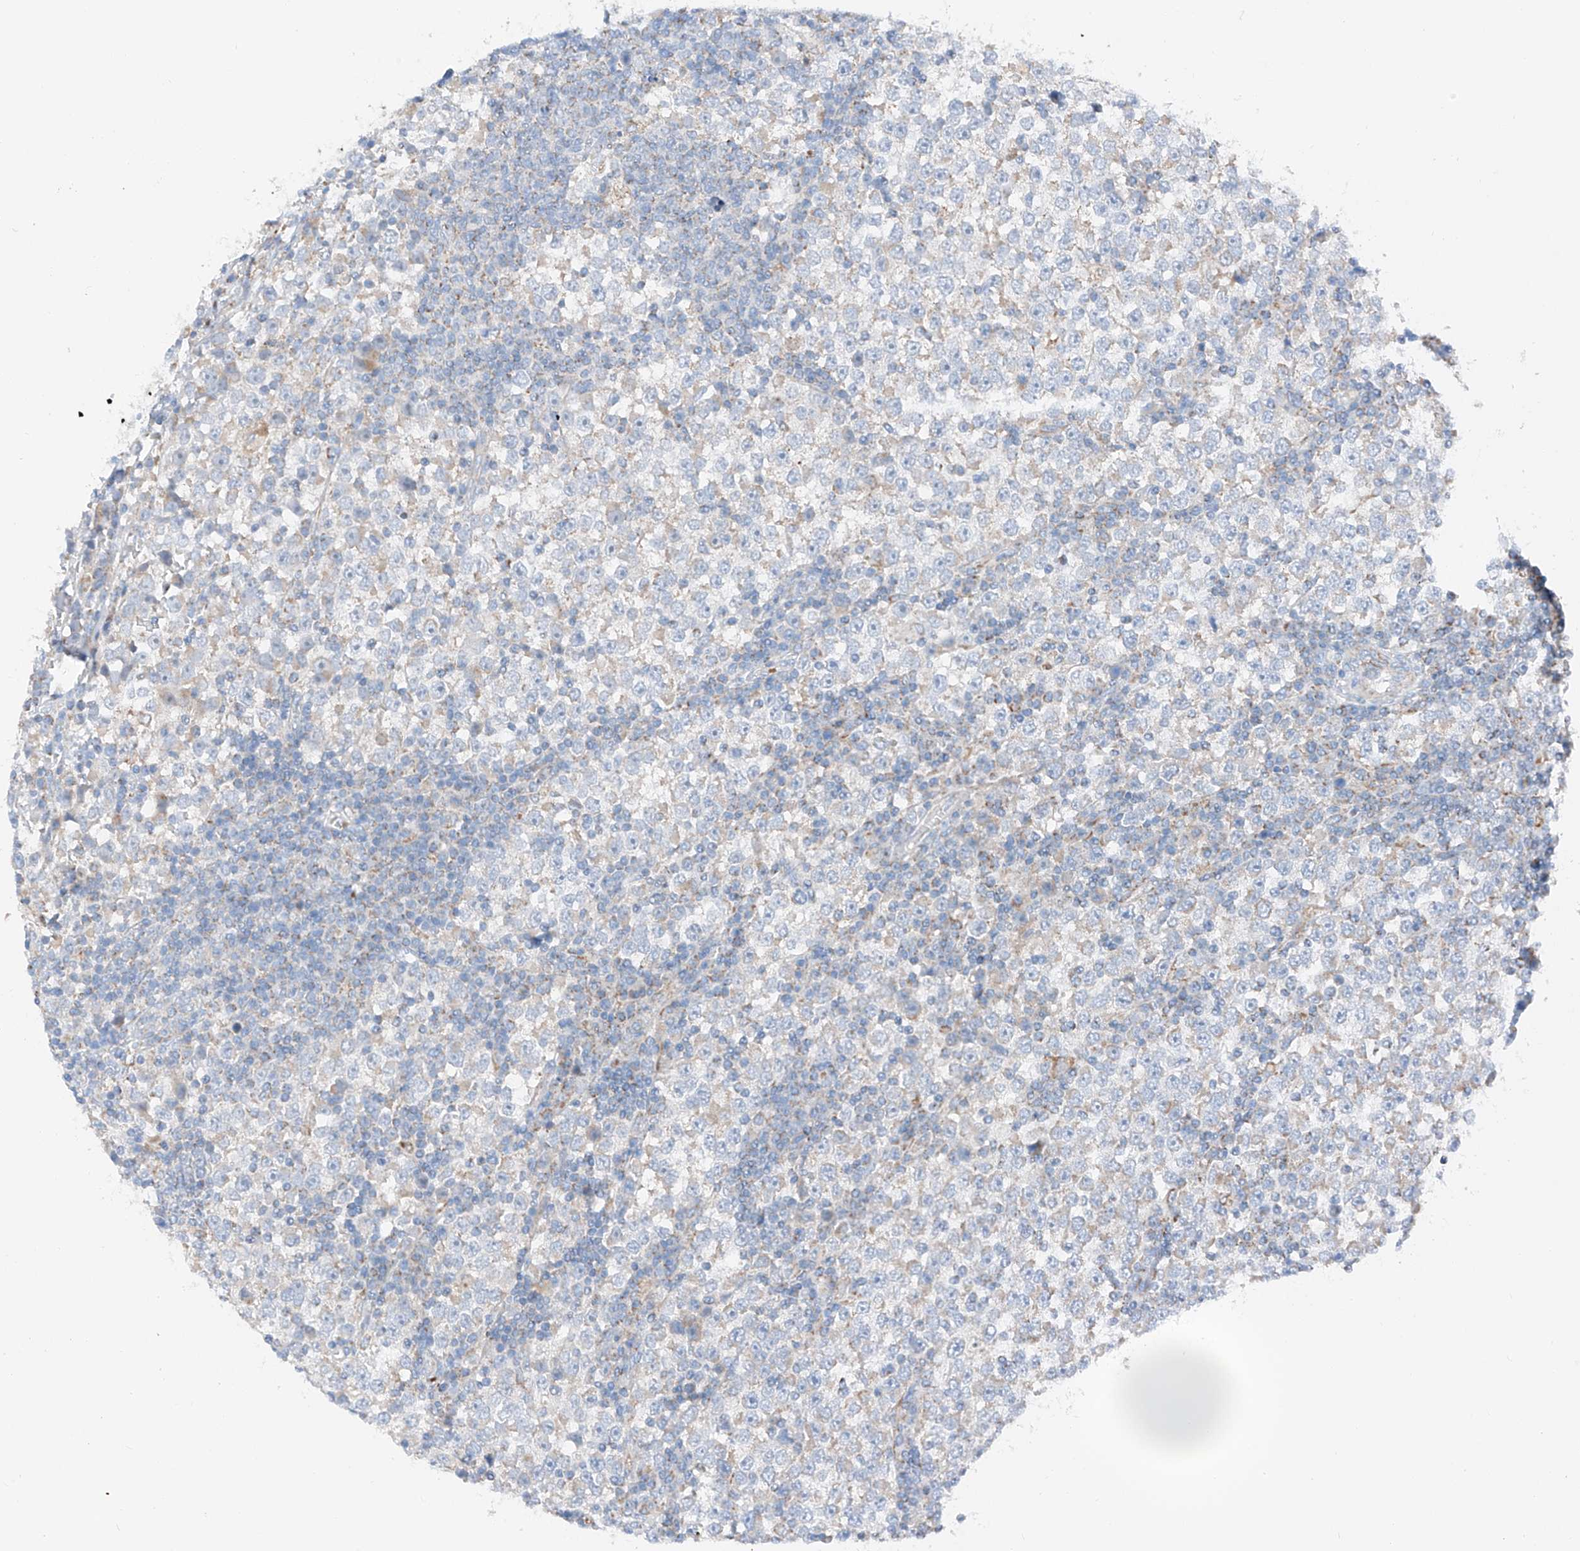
{"staining": {"intensity": "weak", "quantity": "<25%", "location": "cytoplasmic/membranous"}, "tissue": "testis cancer", "cell_type": "Tumor cells", "image_type": "cancer", "snomed": [{"axis": "morphology", "description": "Seminoma, NOS"}, {"axis": "topography", "description": "Testis"}], "caption": "A high-resolution micrograph shows immunohistochemistry staining of seminoma (testis), which displays no significant positivity in tumor cells.", "gene": "MRAP", "patient": {"sex": "male", "age": 65}}